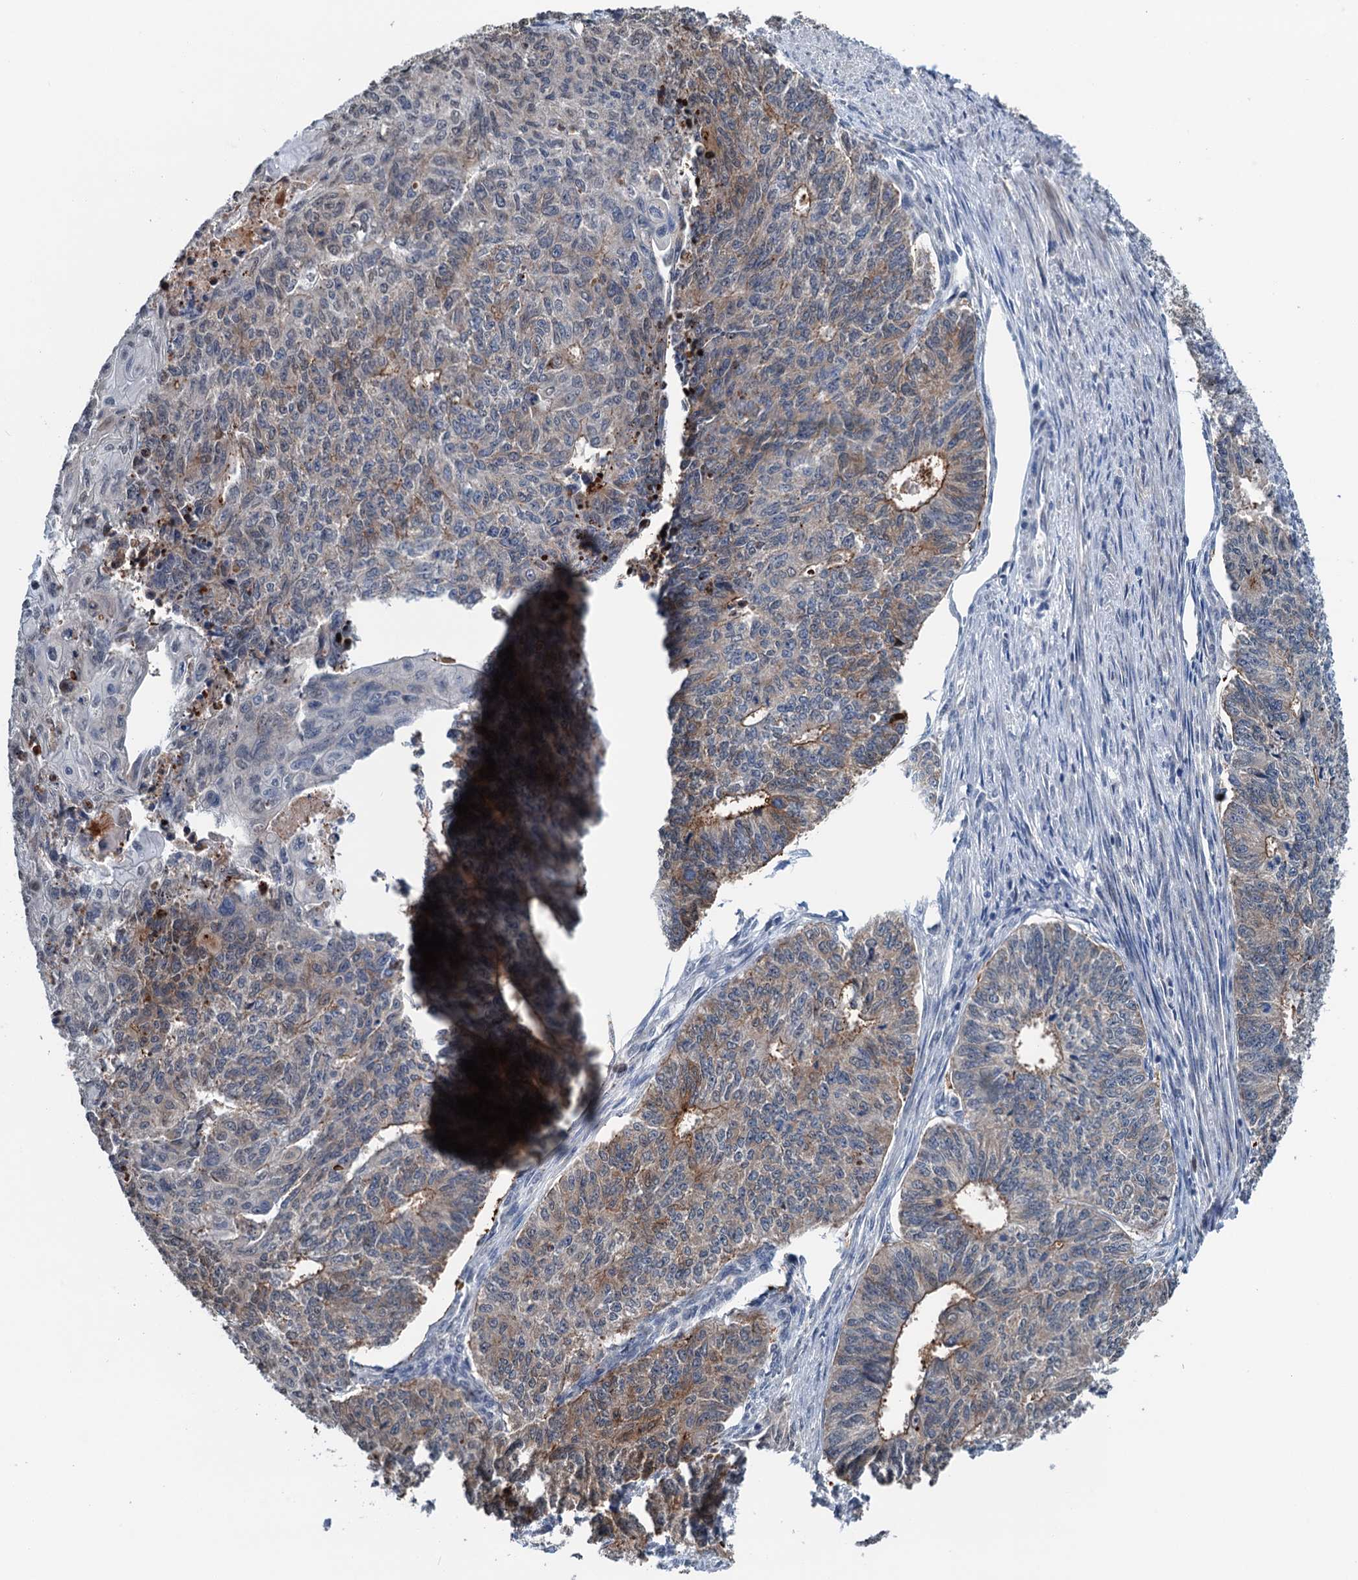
{"staining": {"intensity": "moderate", "quantity": "<25%", "location": "cytoplasmic/membranous"}, "tissue": "endometrial cancer", "cell_type": "Tumor cells", "image_type": "cancer", "snomed": [{"axis": "morphology", "description": "Adenocarcinoma, NOS"}, {"axis": "topography", "description": "Endometrium"}], "caption": "IHC of human endometrial adenocarcinoma exhibits low levels of moderate cytoplasmic/membranous staining in about <25% of tumor cells.", "gene": "SHLD1", "patient": {"sex": "female", "age": 32}}